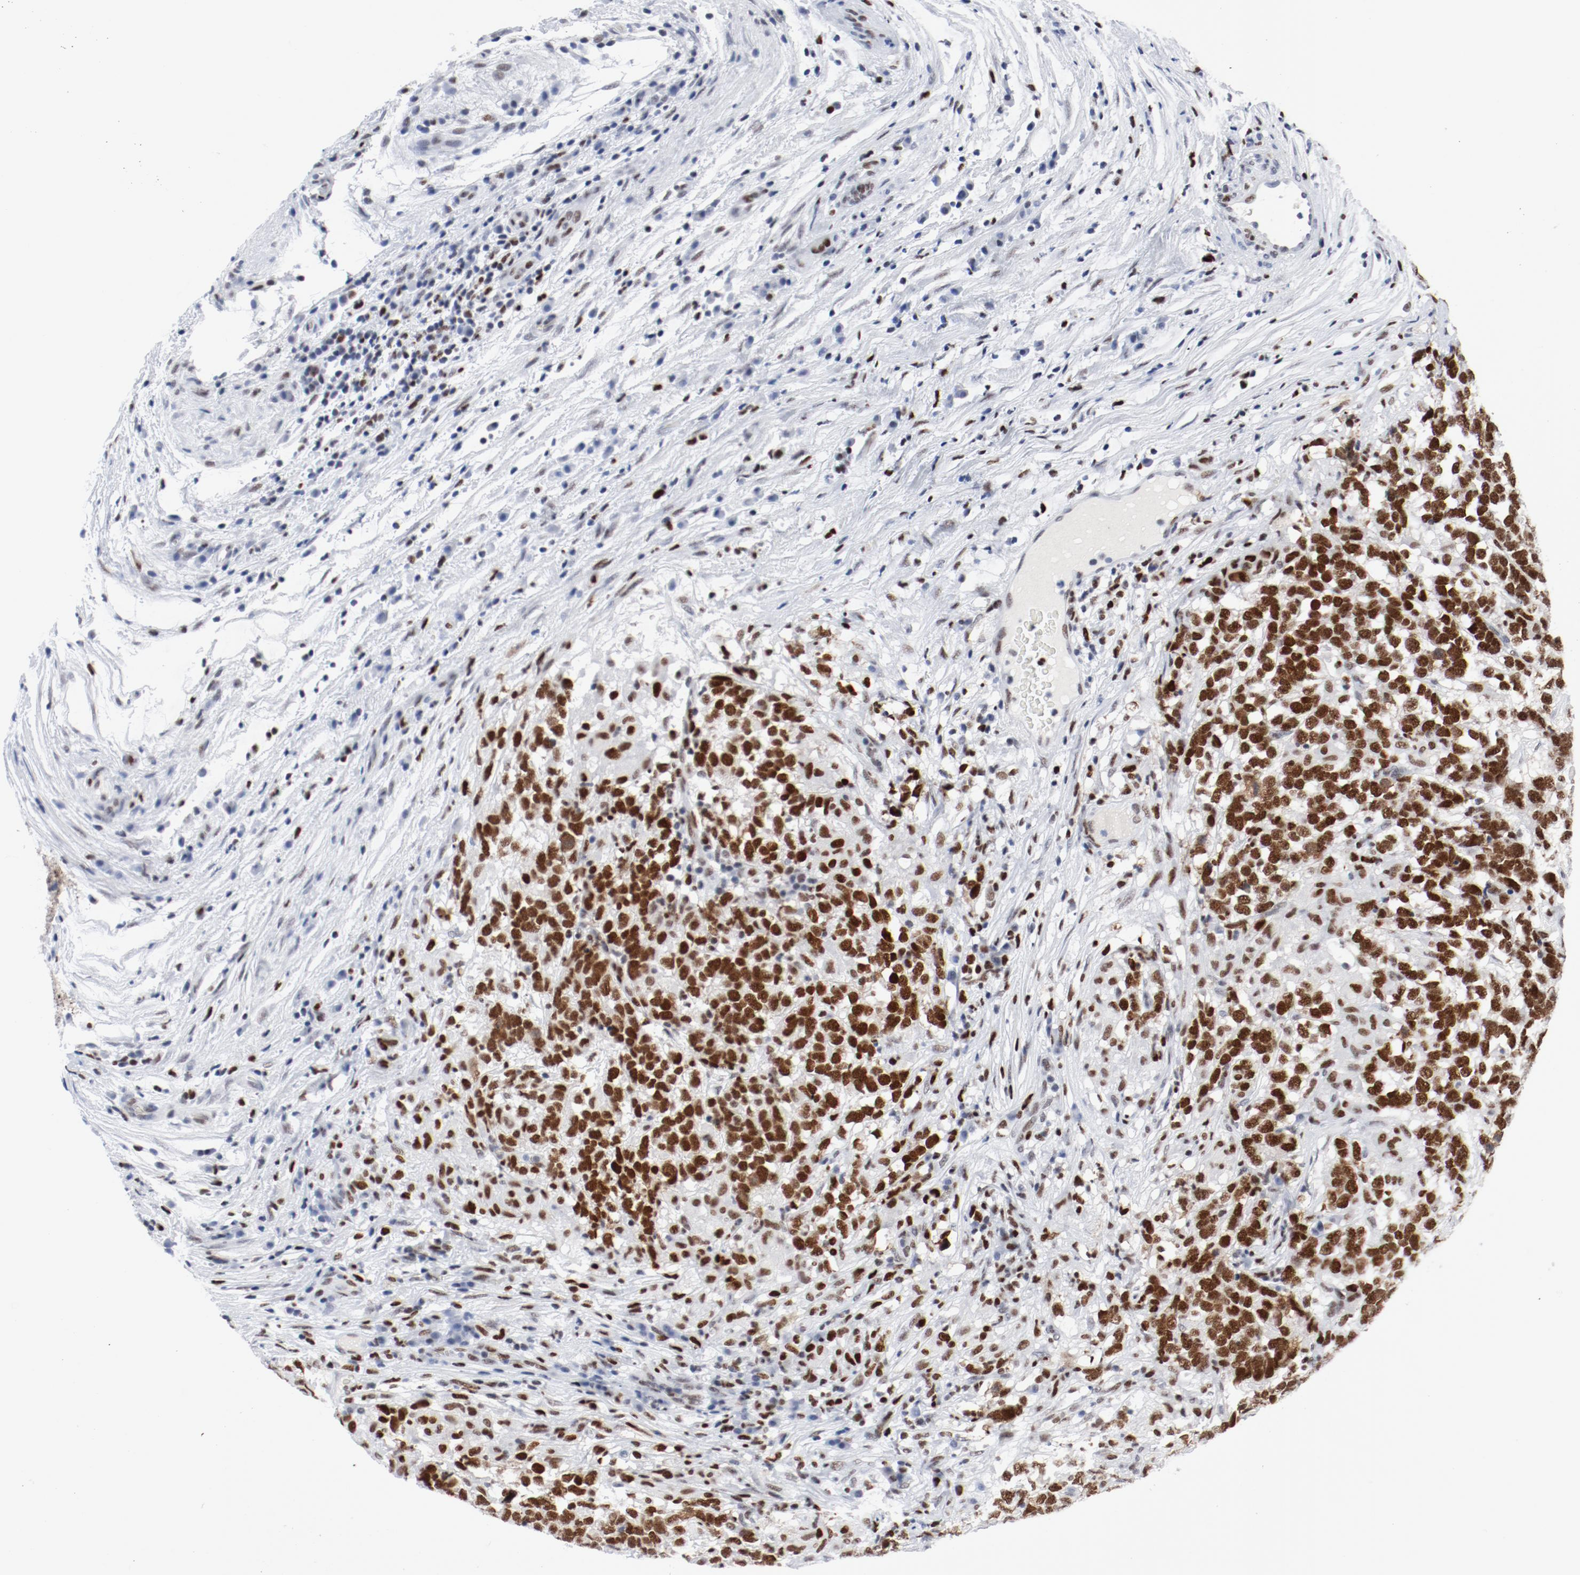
{"staining": {"intensity": "strong", "quantity": ">75%", "location": "nuclear"}, "tissue": "testis cancer", "cell_type": "Tumor cells", "image_type": "cancer", "snomed": [{"axis": "morphology", "description": "Carcinoma, Embryonal, NOS"}, {"axis": "topography", "description": "Testis"}], "caption": "Approximately >75% of tumor cells in human testis cancer exhibit strong nuclear protein positivity as visualized by brown immunohistochemical staining.", "gene": "POLD1", "patient": {"sex": "male", "age": 26}}